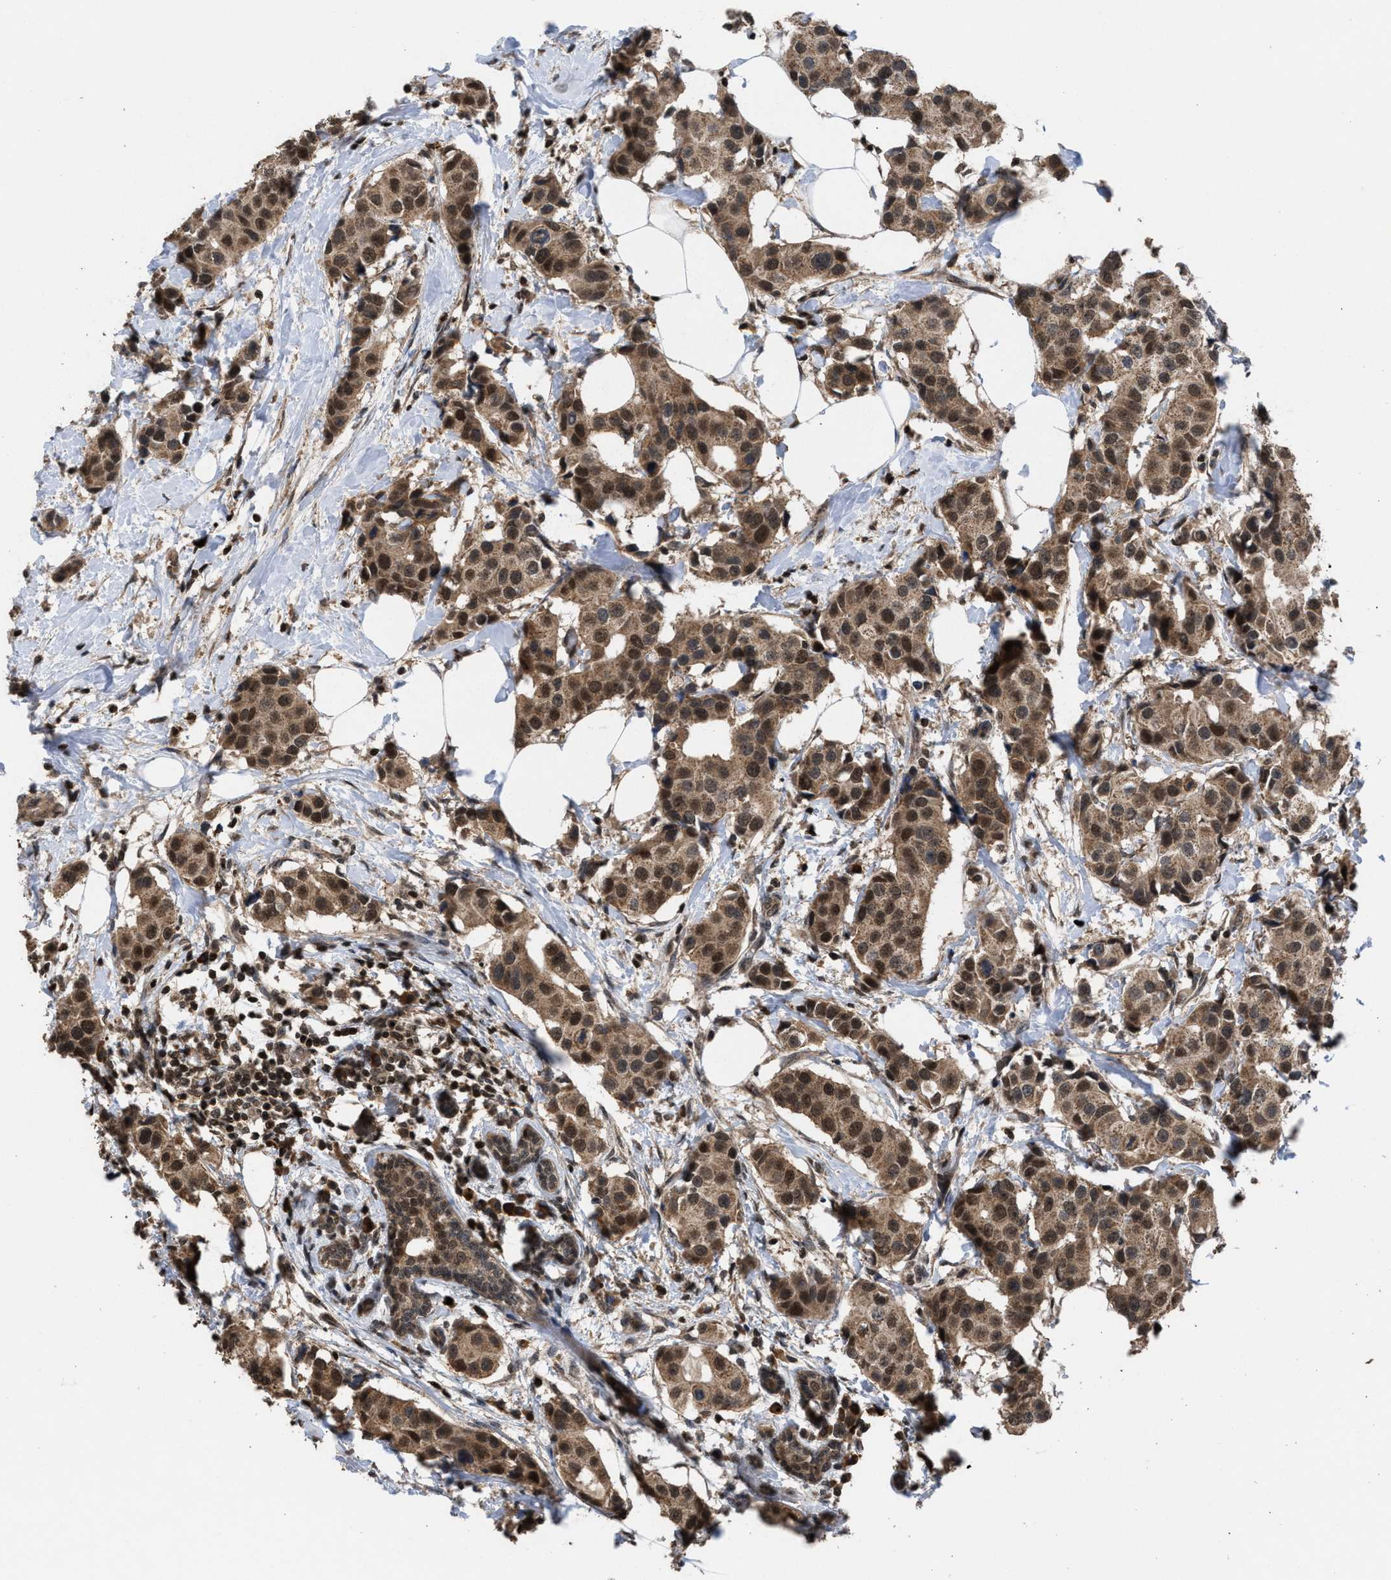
{"staining": {"intensity": "moderate", "quantity": ">75%", "location": "cytoplasmic/membranous,nuclear"}, "tissue": "breast cancer", "cell_type": "Tumor cells", "image_type": "cancer", "snomed": [{"axis": "morphology", "description": "Normal tissue, NOS"}, {"axis": "morphology", "description": "Duct carcinoma"}, {"axis": "topography", "description": "Breast"}], "caption": "Human breast invasive ductal carcinoma stained with a brown dye exhibits moderate cytoplasmic/membranous and nuclear positive positivity in approximately >75% of tumor cells.", "gene": "C9orf78", "patient": {"sex": "female", "age": 39}}